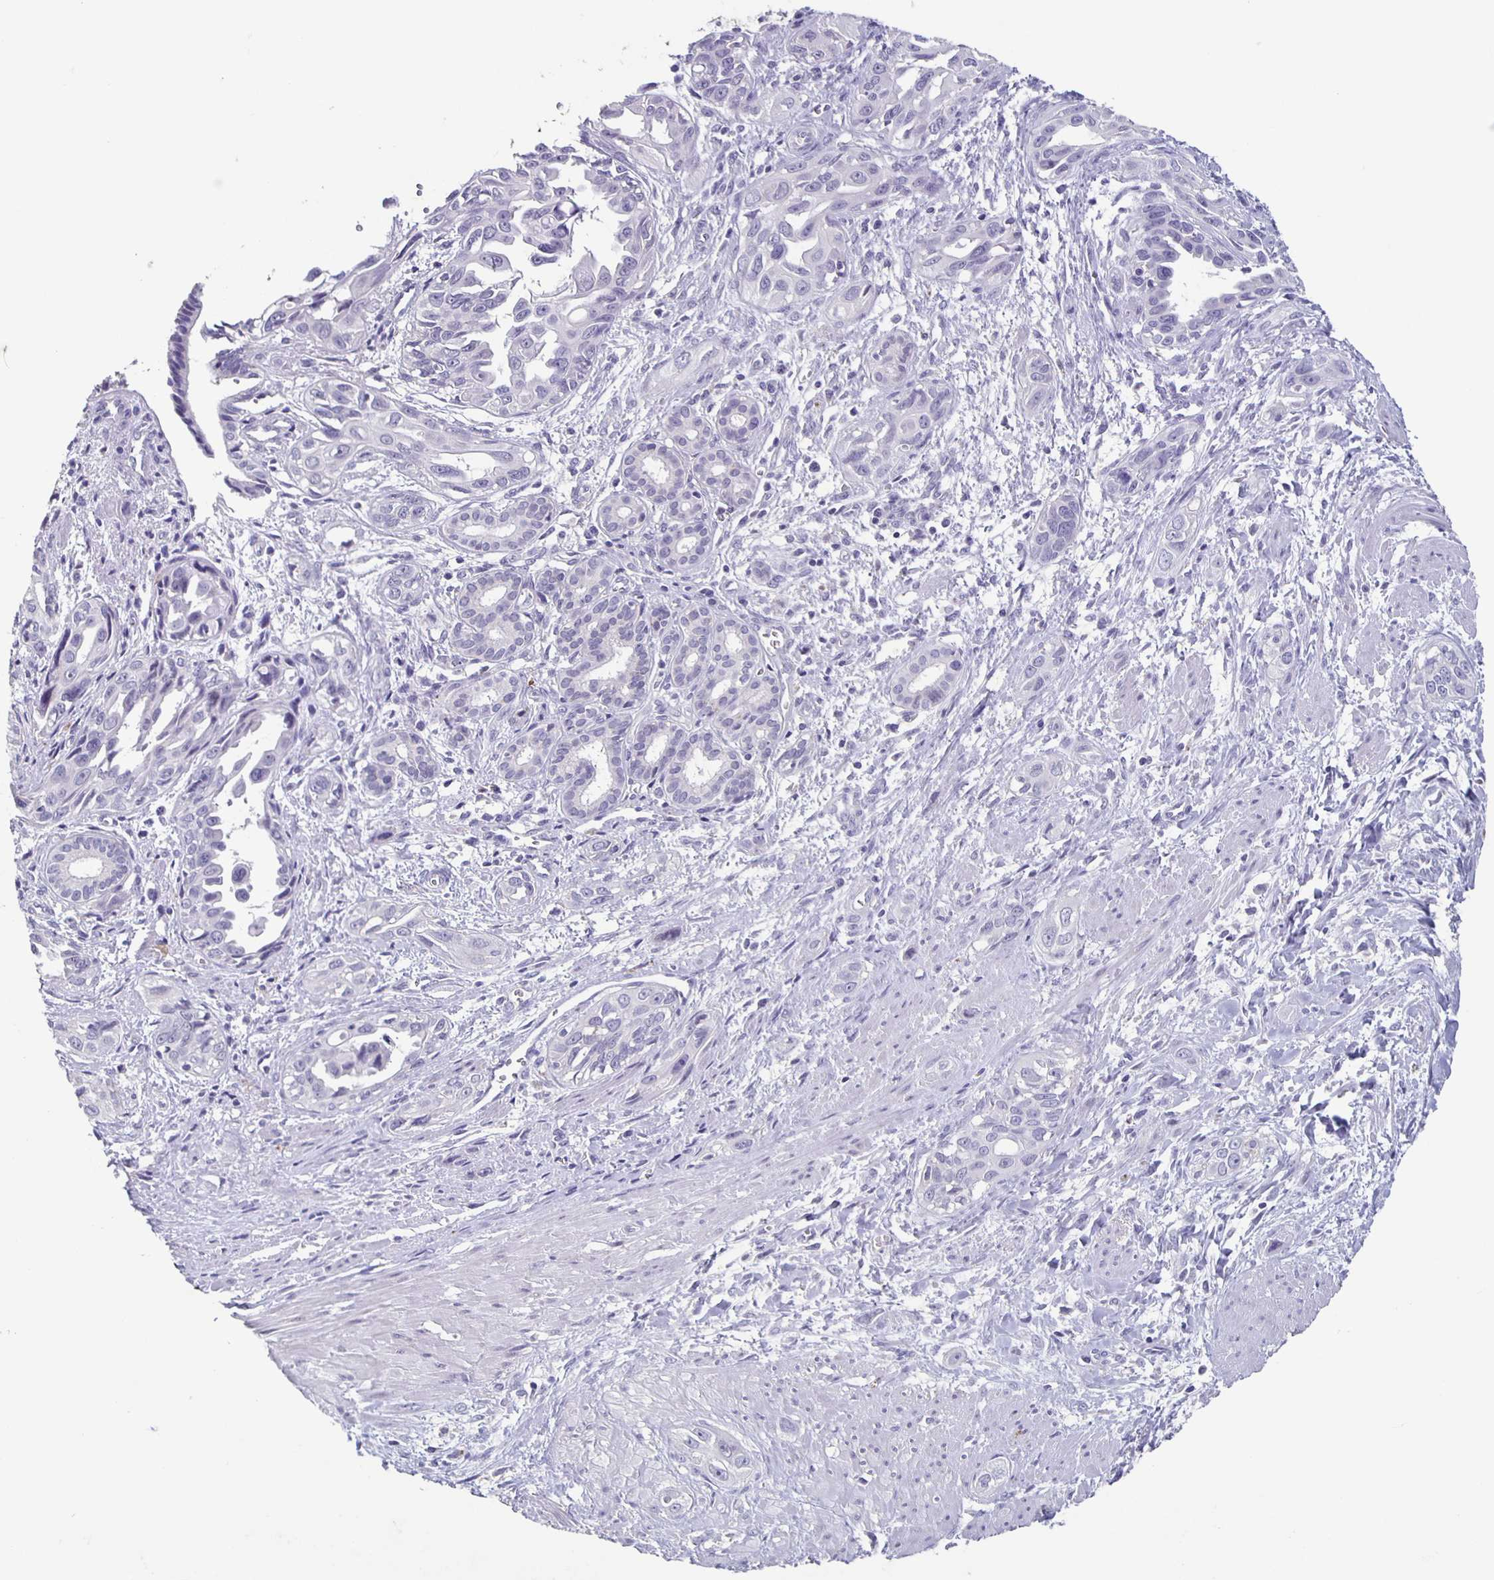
{"staining": {"intensity": "negative", "quantity": "none", "location": "none"}, "tissue": "pancreatic cancer", "cell_type": "Tumor cells", "image_type": "cancer", "snomed": [{"axis": "morphology", "description": "Adenocarcinoma, NOS"}, {"axis": "topography", "description": "Pancreas"}], "caption": "The image exhibits no staining of tumor cells in adenocarcinoma (pancreatic). (Stains: DAB IHC with hematoxylin counter stain, Microscopy: brightfield microscopy at high magnification).", "gene": "CARNS1", "patient": {"sex": "female", "age": 55}}